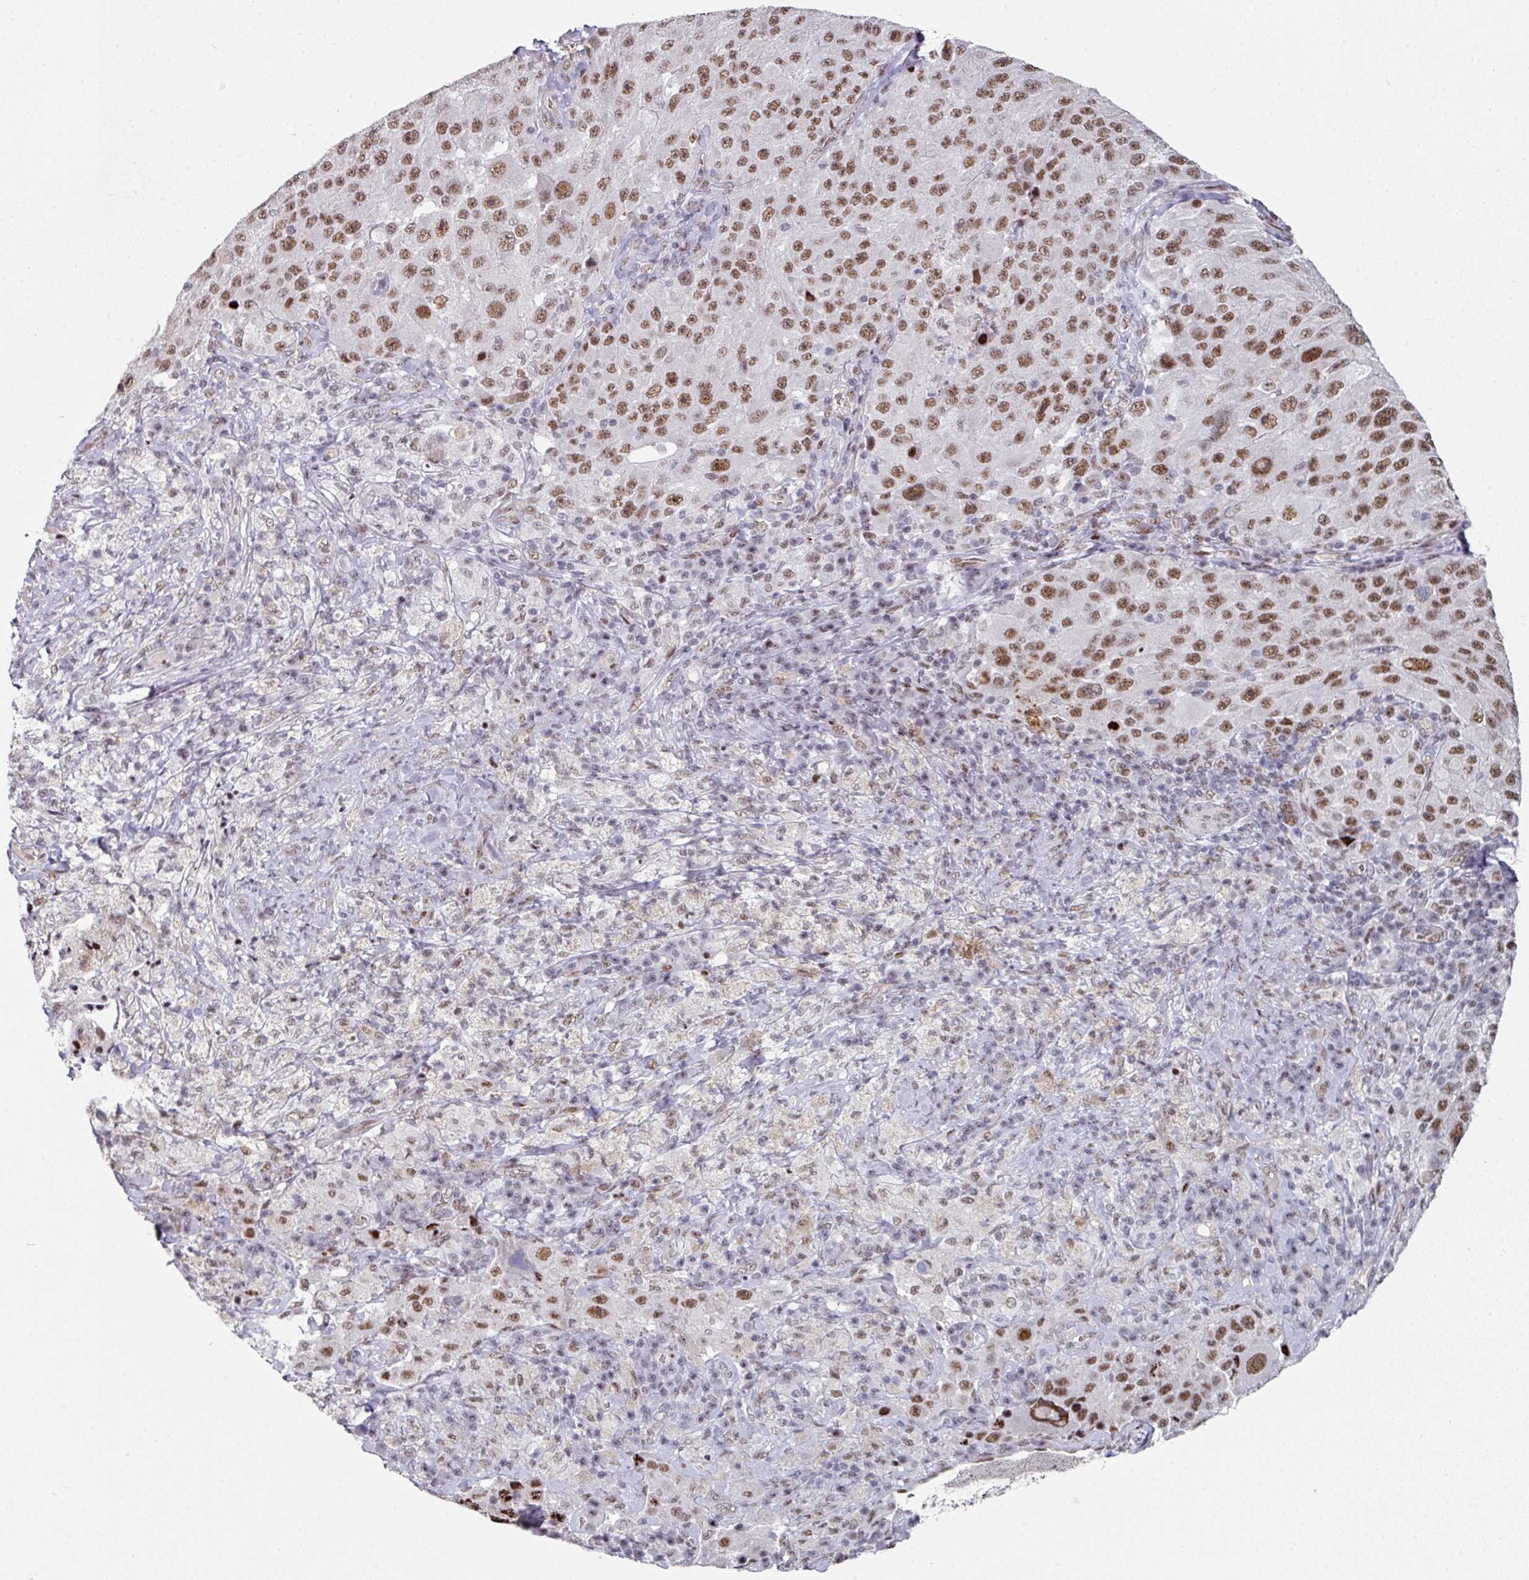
{"staining": {"intensity": "moderate", "quantity": ">75%", "location": "nuclear"}, "tissue": "melanoma", "cell_type": "Tumor cells", "image_type": "cancer", "snomed": [{"axis": "morphology", "description": "Malignant melanoma, Metastatic site"}, {"axis": "topography", "description": "Lymph node"}], "caption": "The histopathology image reveals immunohistochemical staining of melanoma. There is moderate nuclear expression is identified in approximately >75% of tumor cells. The staining is performed using DAB brown chromogen to label protein expression. The nuclei are counter-stained blue using hematoxylin.", "gene": "SF3B5", "patient": {"sex": "male", "age": 62}}